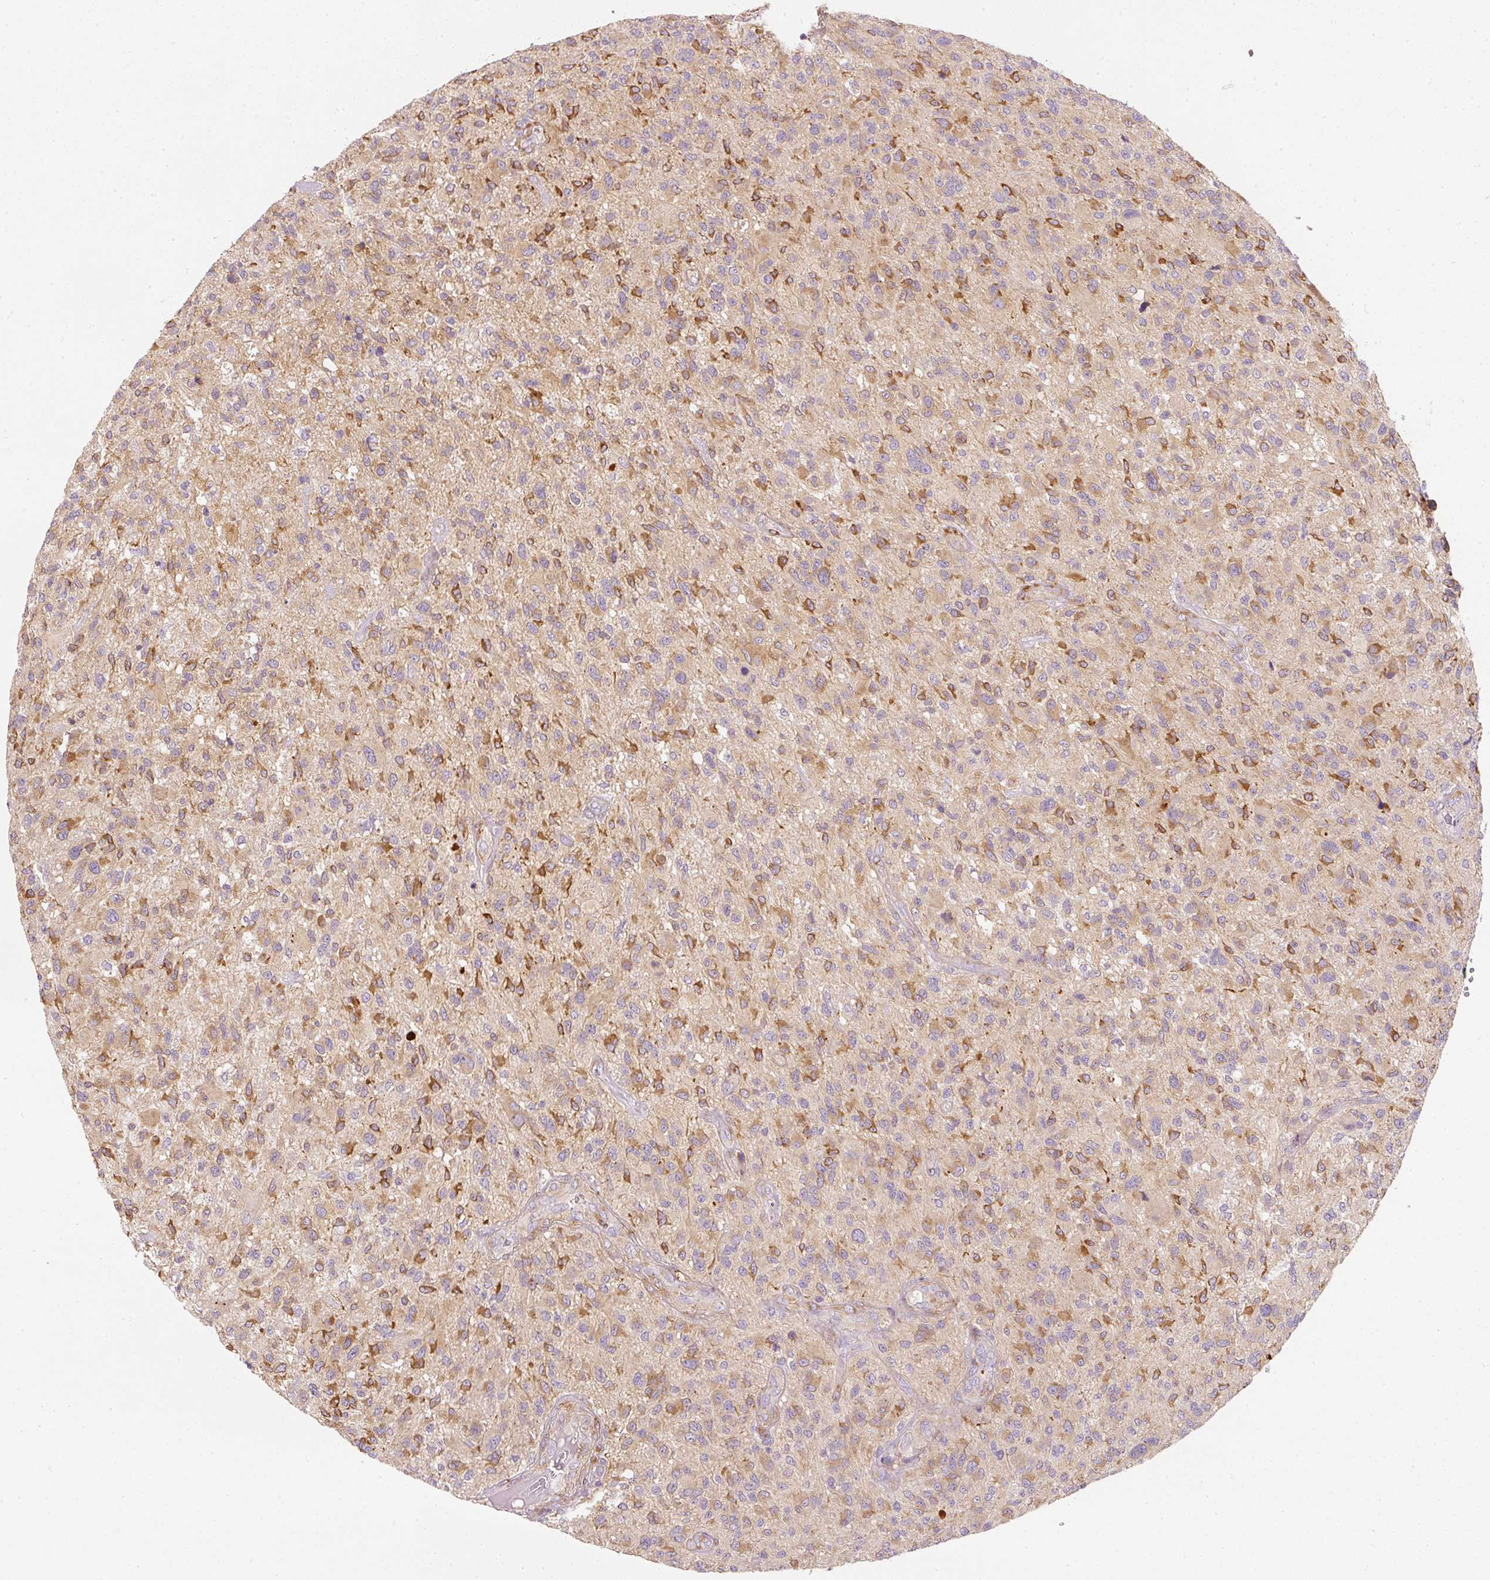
{"staining": {"intensity": "weak", "quantity": ">75%", "location": "cytoplasmic/membranous"}, "tissue": "glioma", "cell_type": "Tumor cells", "image_type": "cancer", "snomed": [{"axis": "morphology", "description": "Glioma, malignant, High grade"}, {"axis": "topography", "description": "Brain"}], "caption": "An immunohistochemistry (IHC) micrograph of tumor tissue is shown. Protein staining in brown shows weak cytoplasmic/membranous positivity in glioma within tumor cells.", "gene": "RNF167", "patient": {"sex": "male", "age": 47}}